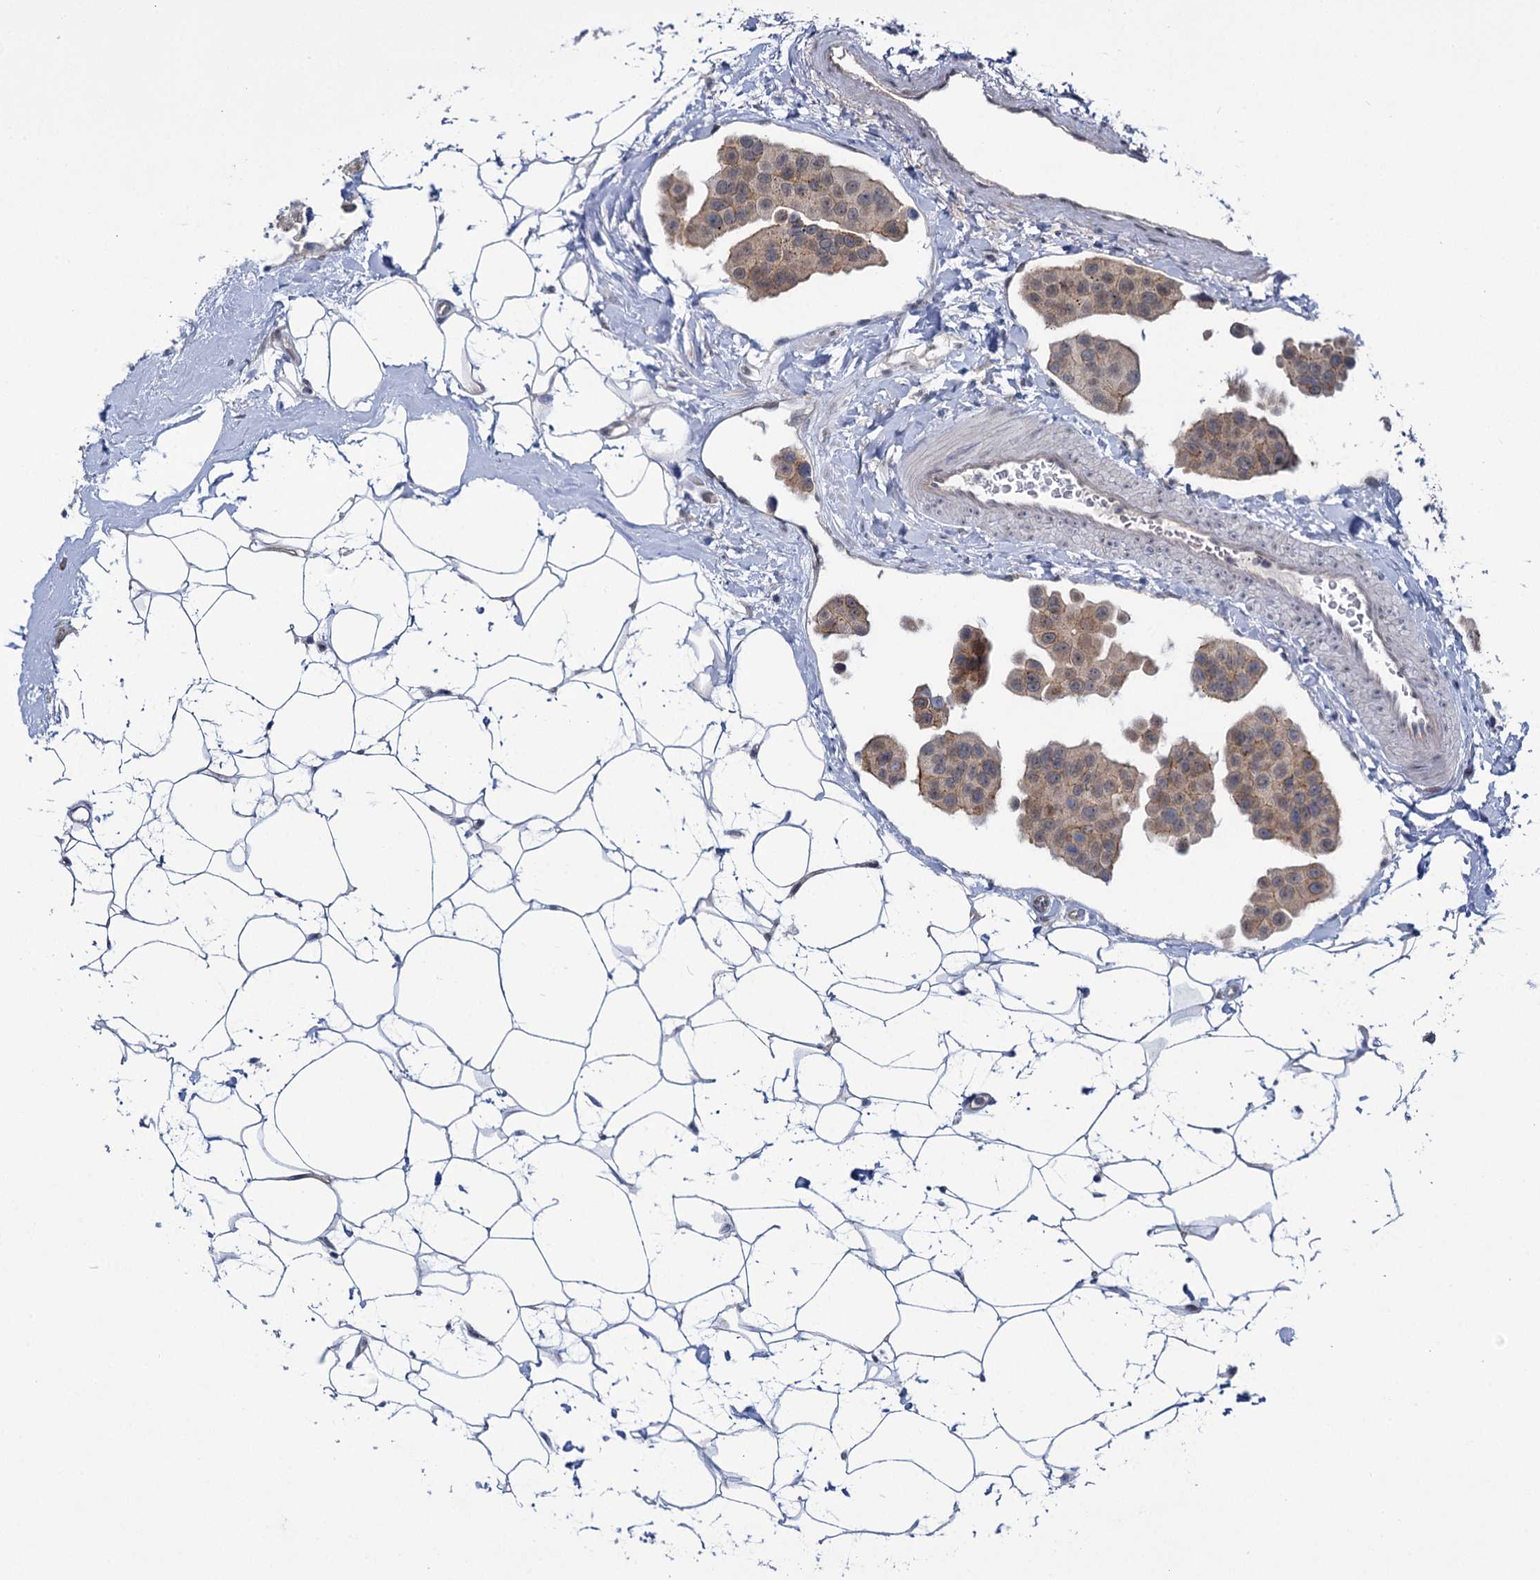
{"staining": {"intensity": "weak", "quantity": ">75%", "location": "cytoplasmic/membranous"}, "tissue": "breast cancer", "cell_type": "Tumor cells", "image_type": "cancer", "snomed": [{"axis": "morphology", "description": "Normal tissue, NOS"}, {"axis": "morphology", "description": "Duct carcinoma"}, {"axis": "topography", "description": "Breast"}], "caption": "Infiltrating ductal carcinoma (breast) stained for a protein (brown) demonstrates weak cytoplasmic/membranous positive staining in about >75% of tumor cells.", "gene": "MBLAC2", "patient": {"sex": "female", "age": 39}}